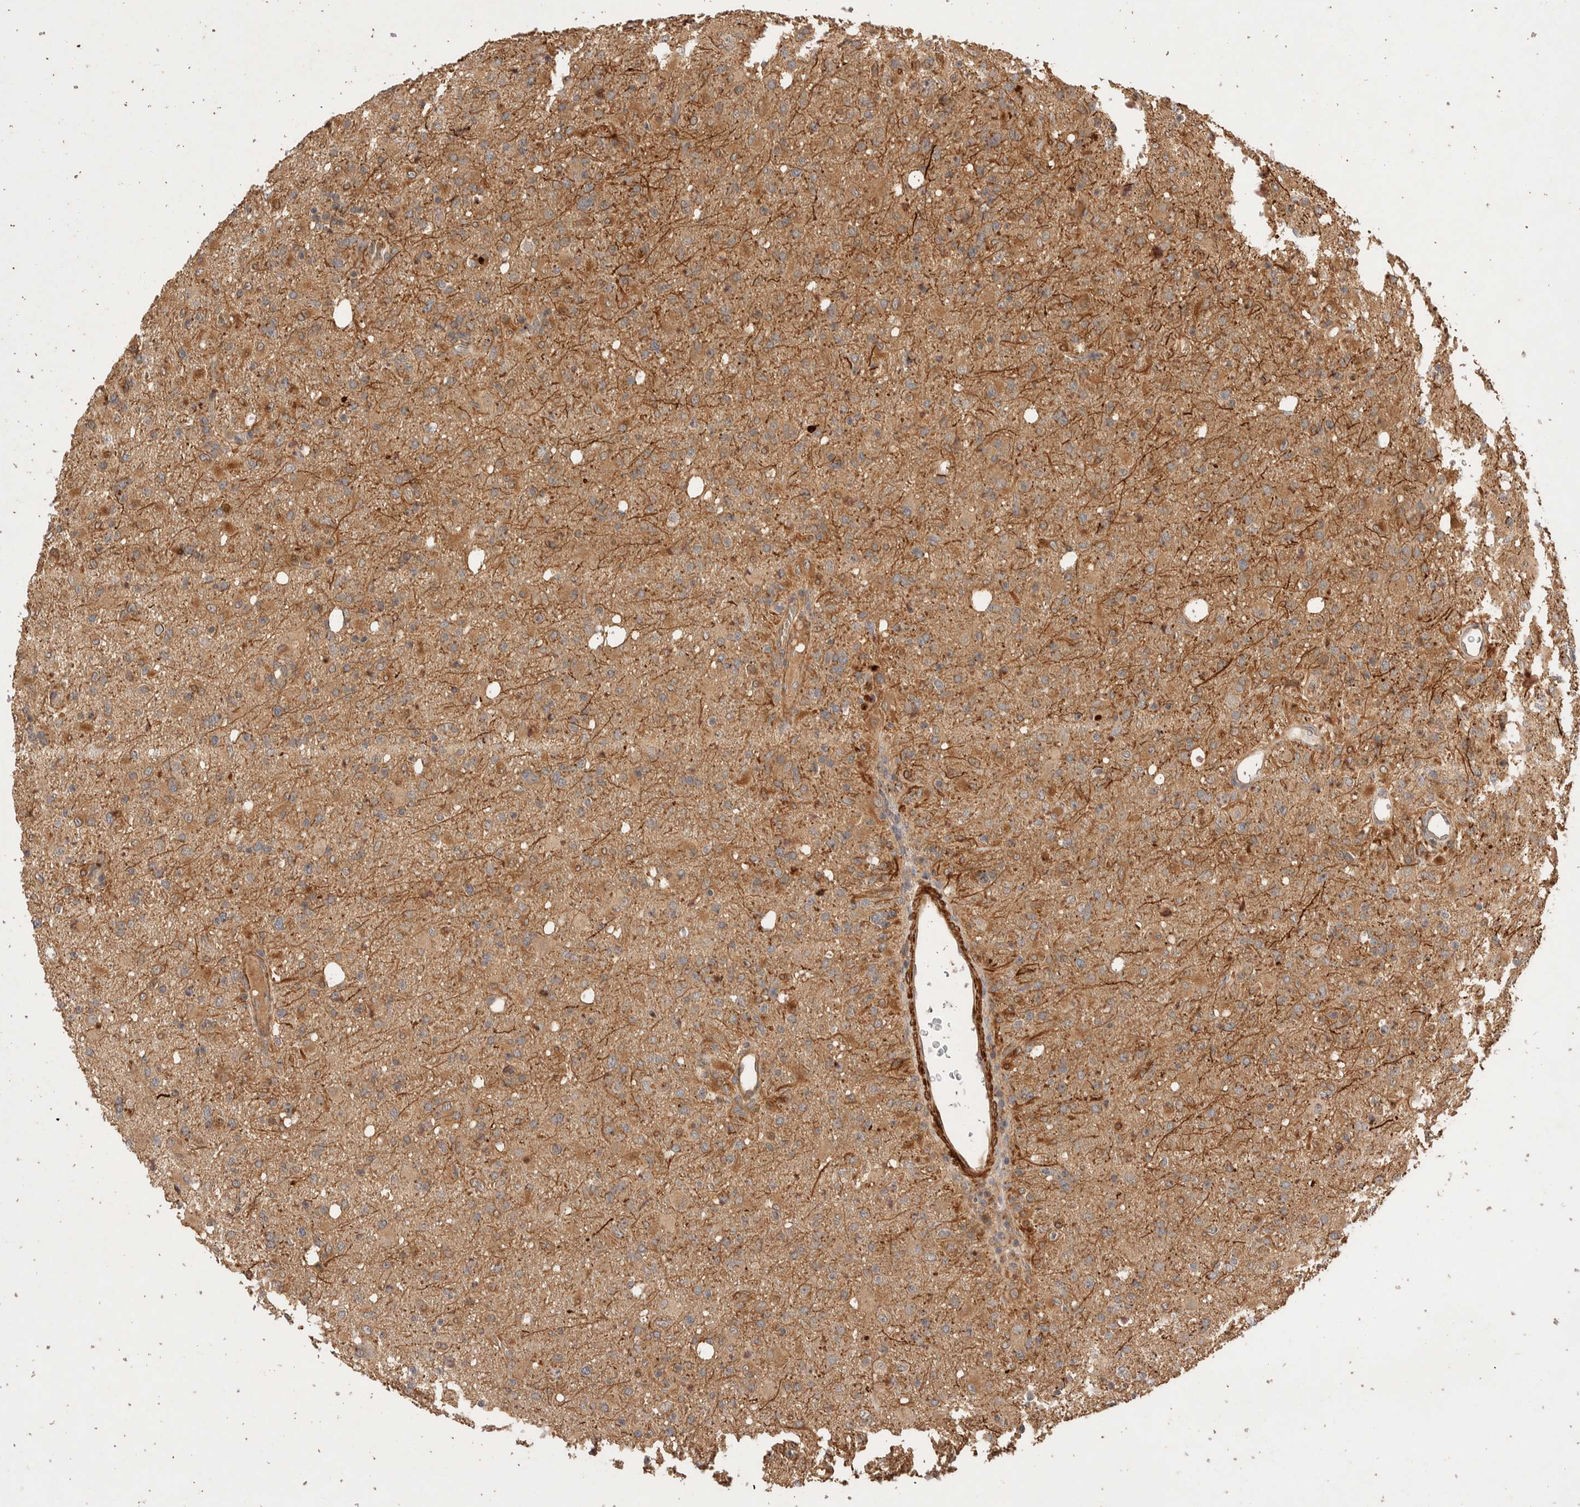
{"staining": {"intensity": "moderate", "quantity": ">75%", "location": "cytoplasmic/membranous"}, "tissue": "glioma", "cell_type": "Tumor cells", "image_type": "cancer", "snomed": [{"axis": "morphology", "description": "Glioma, malignant, High grade"}, {"axis": "topography", "description": "Brain"}], "caption": "IHC of malignant high-grade glioma demonstrates medium levels of moderate cytoplasmic/membranous expression in about >75% of tumor cells.", "gene": "NSMAF", "patient": {"sex": "female", "age": 57}}